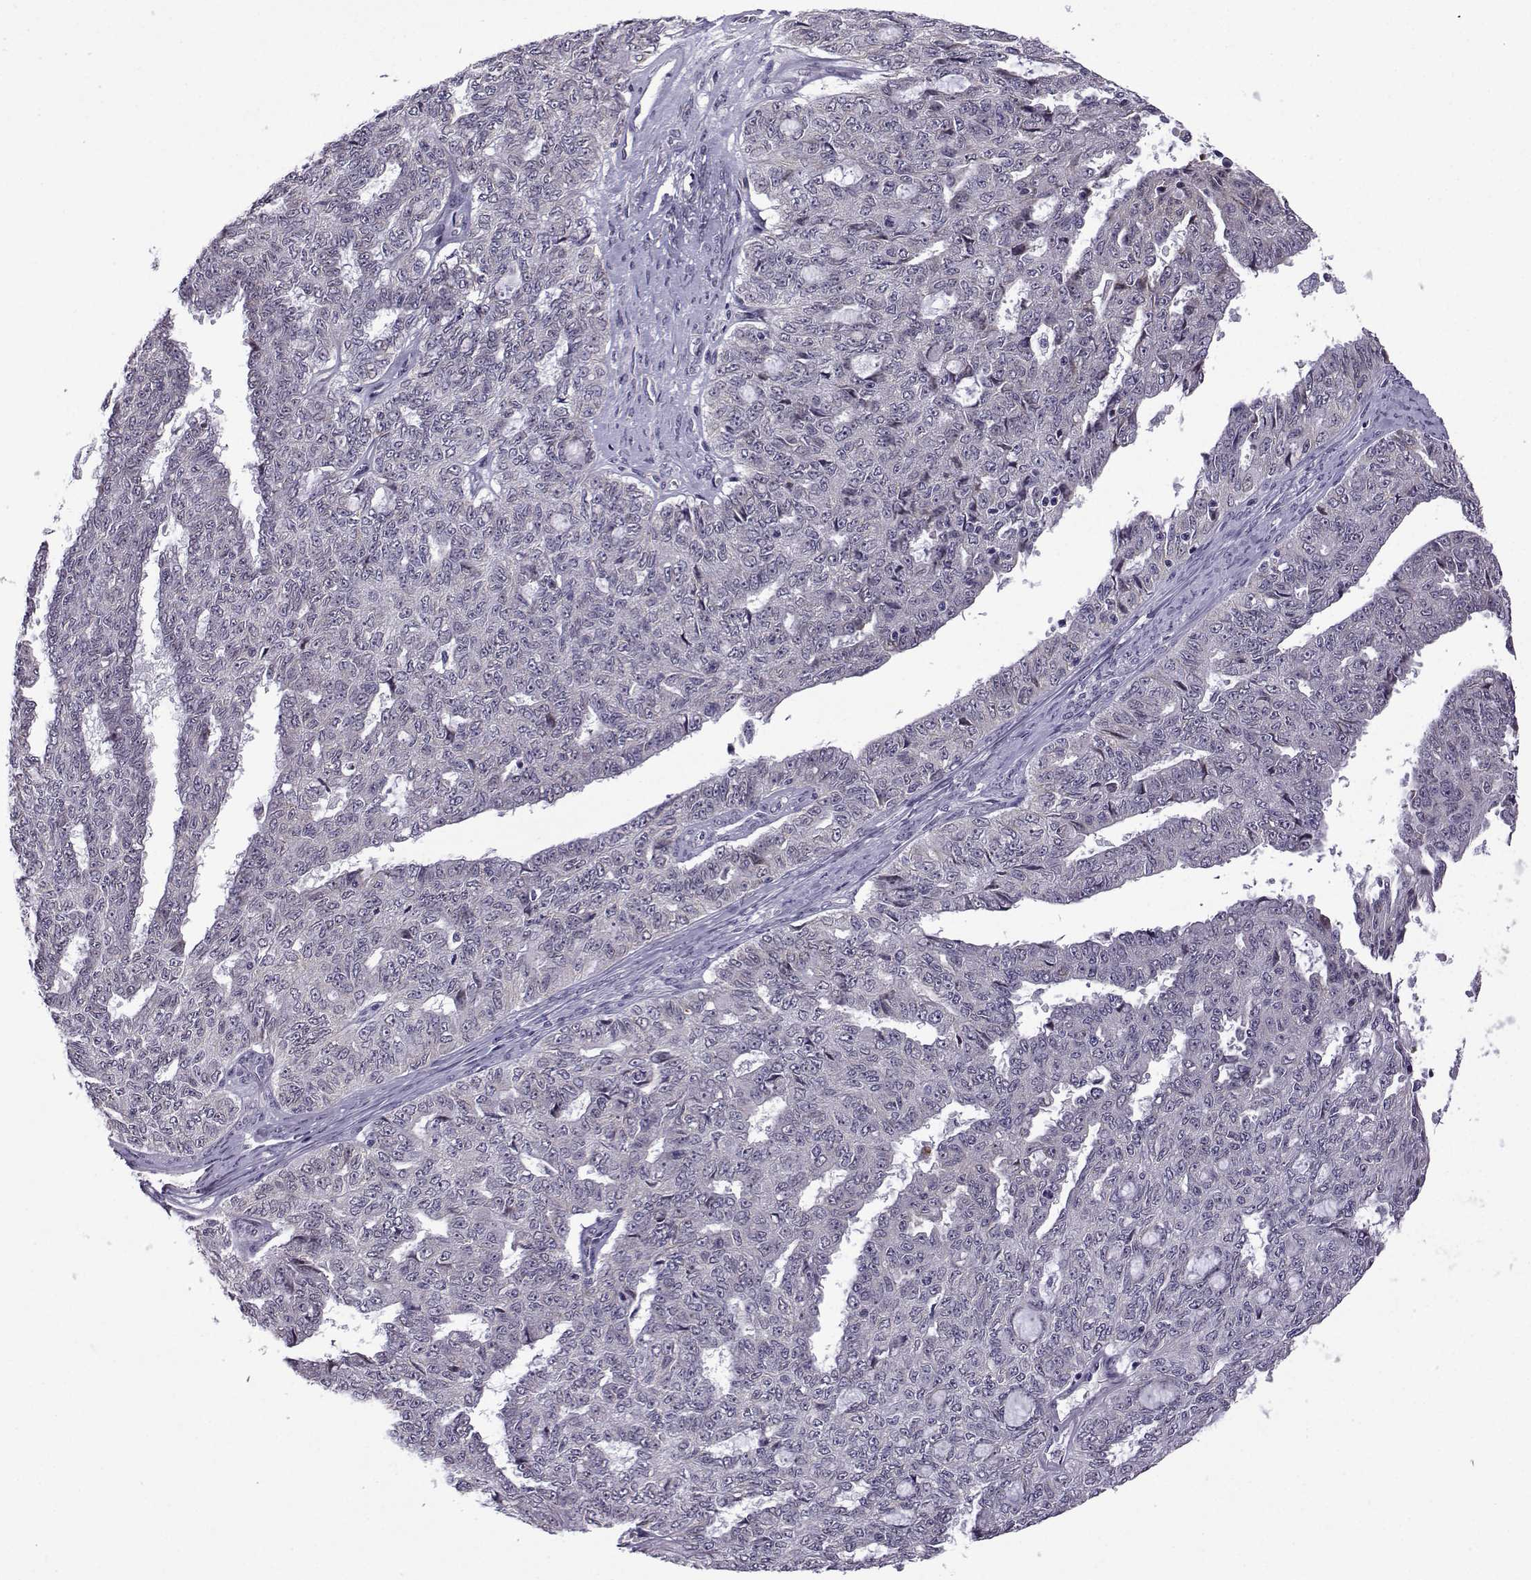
{"staining": {"intensity": "negative", "quantity": "none", "location": "none"}, "tissue": "ovarian cancer", "cell_type": "Tumor cells", "image_type": "cancer", "snomed": [{"axis": "morphology", "description": "Cystadenocarcinoma, serous, NOS"}, {"axis": "topography", "description": "Ovary"}], "caption": "Protein analysis of ovarian cancer demonstrates no significant staining in tumor cells.", "gene": "FGF3", "patient": {"sex": "female", "age": 71}}